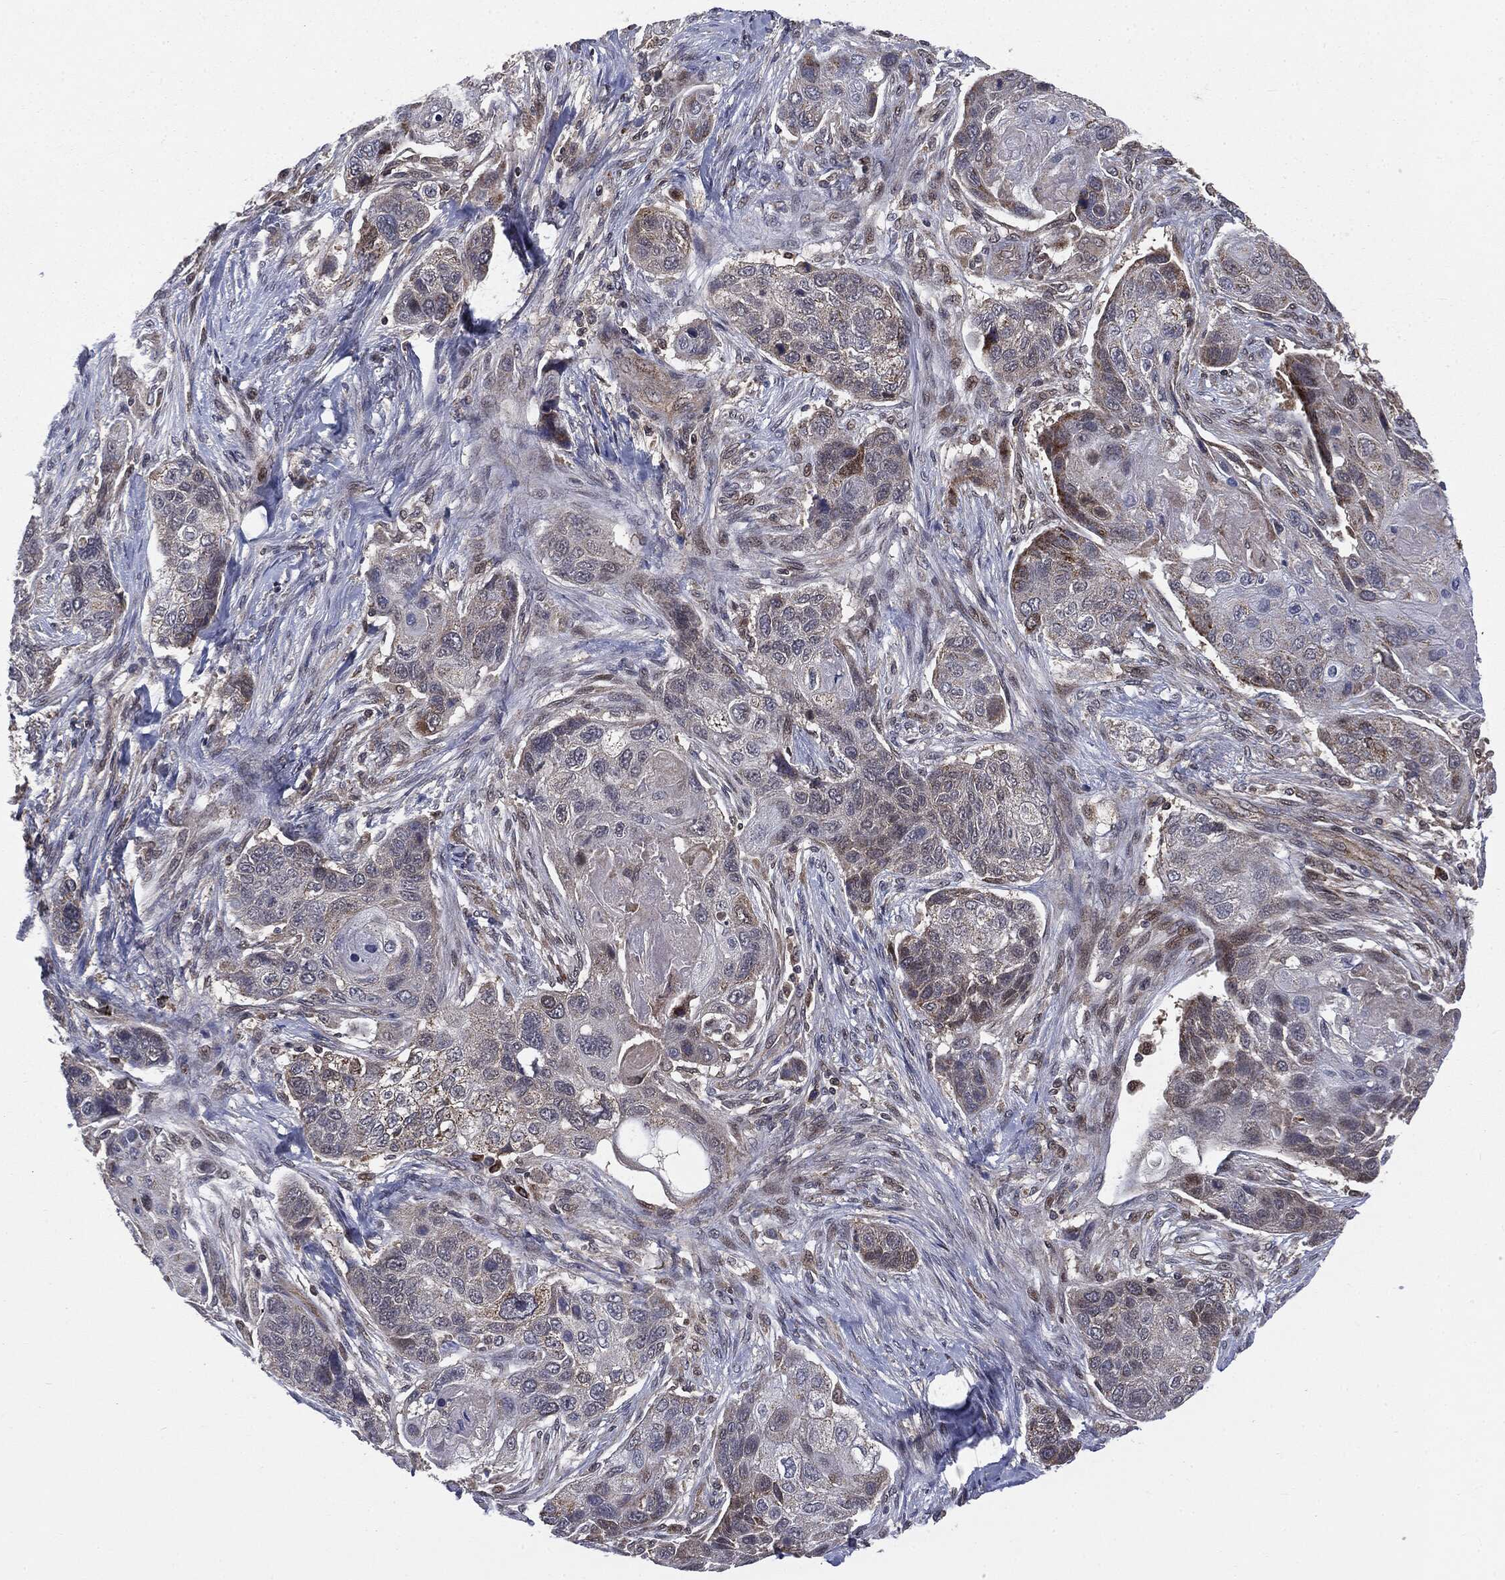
{"staining": {"intensity": "negative", "quantity": "none", "location": "none"}, "tissue": "lung cancer", "cell_type": "Tumor cells", "image_type": "cancer", "snomed": [{"axis": "morphology", "description": "Normal tissue, NOS"}, {"axis": "morphology", "description": "Squamous cell carcinoma, NOS"}, {"axis": "topography", "description": "Bronchus"}, {"axis": "topography", "description": "Lung"}], "caption": "High magnification brightfield microscopy of lung cancer stained with DAB (brown) and counterstained with hematoxylin (blue): tumor cells show no significant expression.", "gene": "PTPA", "patient": {"sex": "male", "age": 69}}